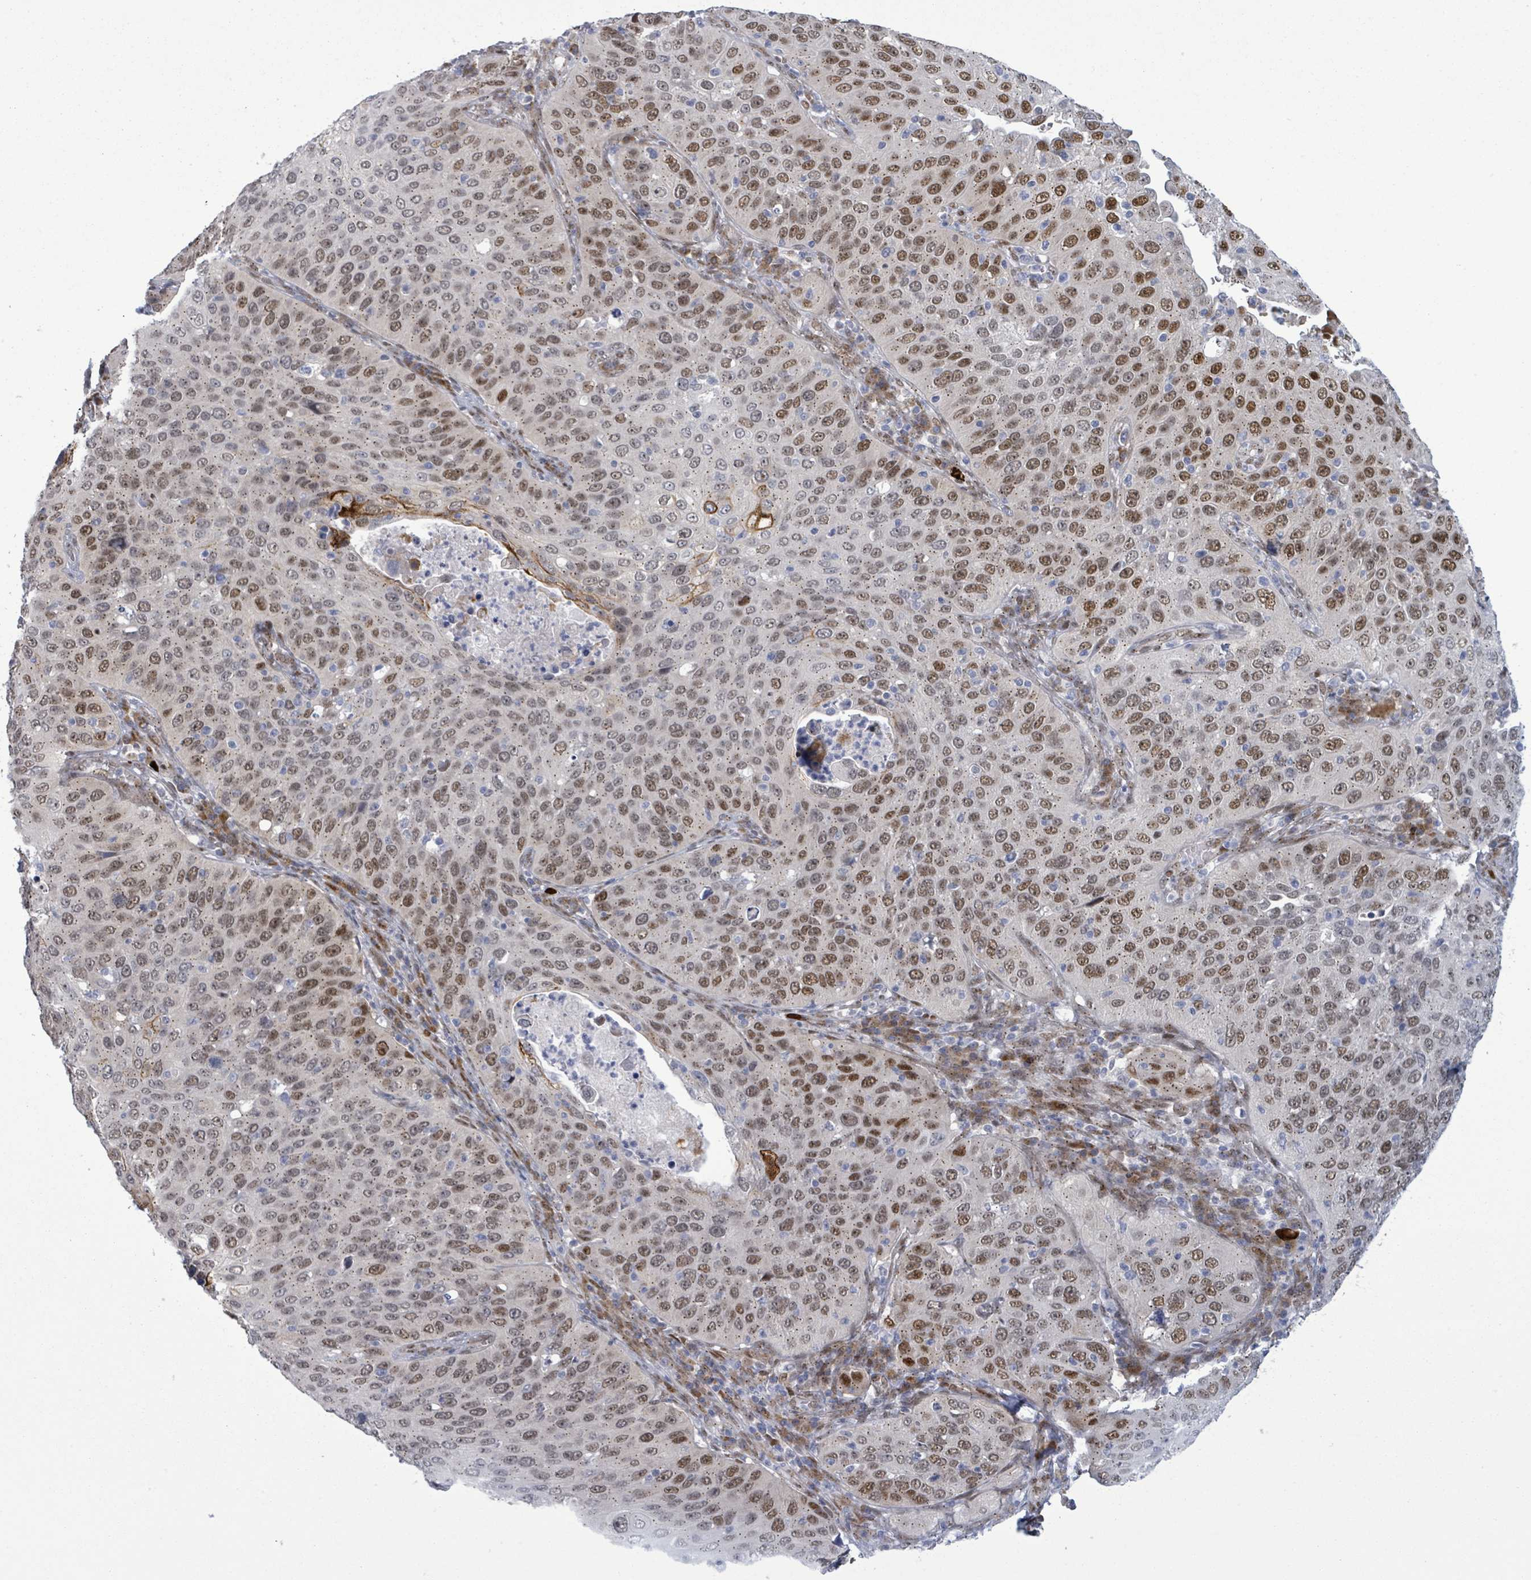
{"staining": {"intensity": "moderate", "quantity": ">75%", "location": "nuclear"}, "tissue": "cervical cancer", "cell_type": "Tumor cells", "image_type": "cancer", "snomed": [{"axis": "morphology", "description": "Squamous cell carcinoma, NOS"}, {"axis": "topography", "description": "Cervix"}], "caption": "Protein expression analysis of human cervical cancer (squamous cell carcinoma) reveals moderate nuclear expression in approximately >75% of tumor cells.", "gene": "TUSC1", "patient": {"sex": "female", "age": 36}}